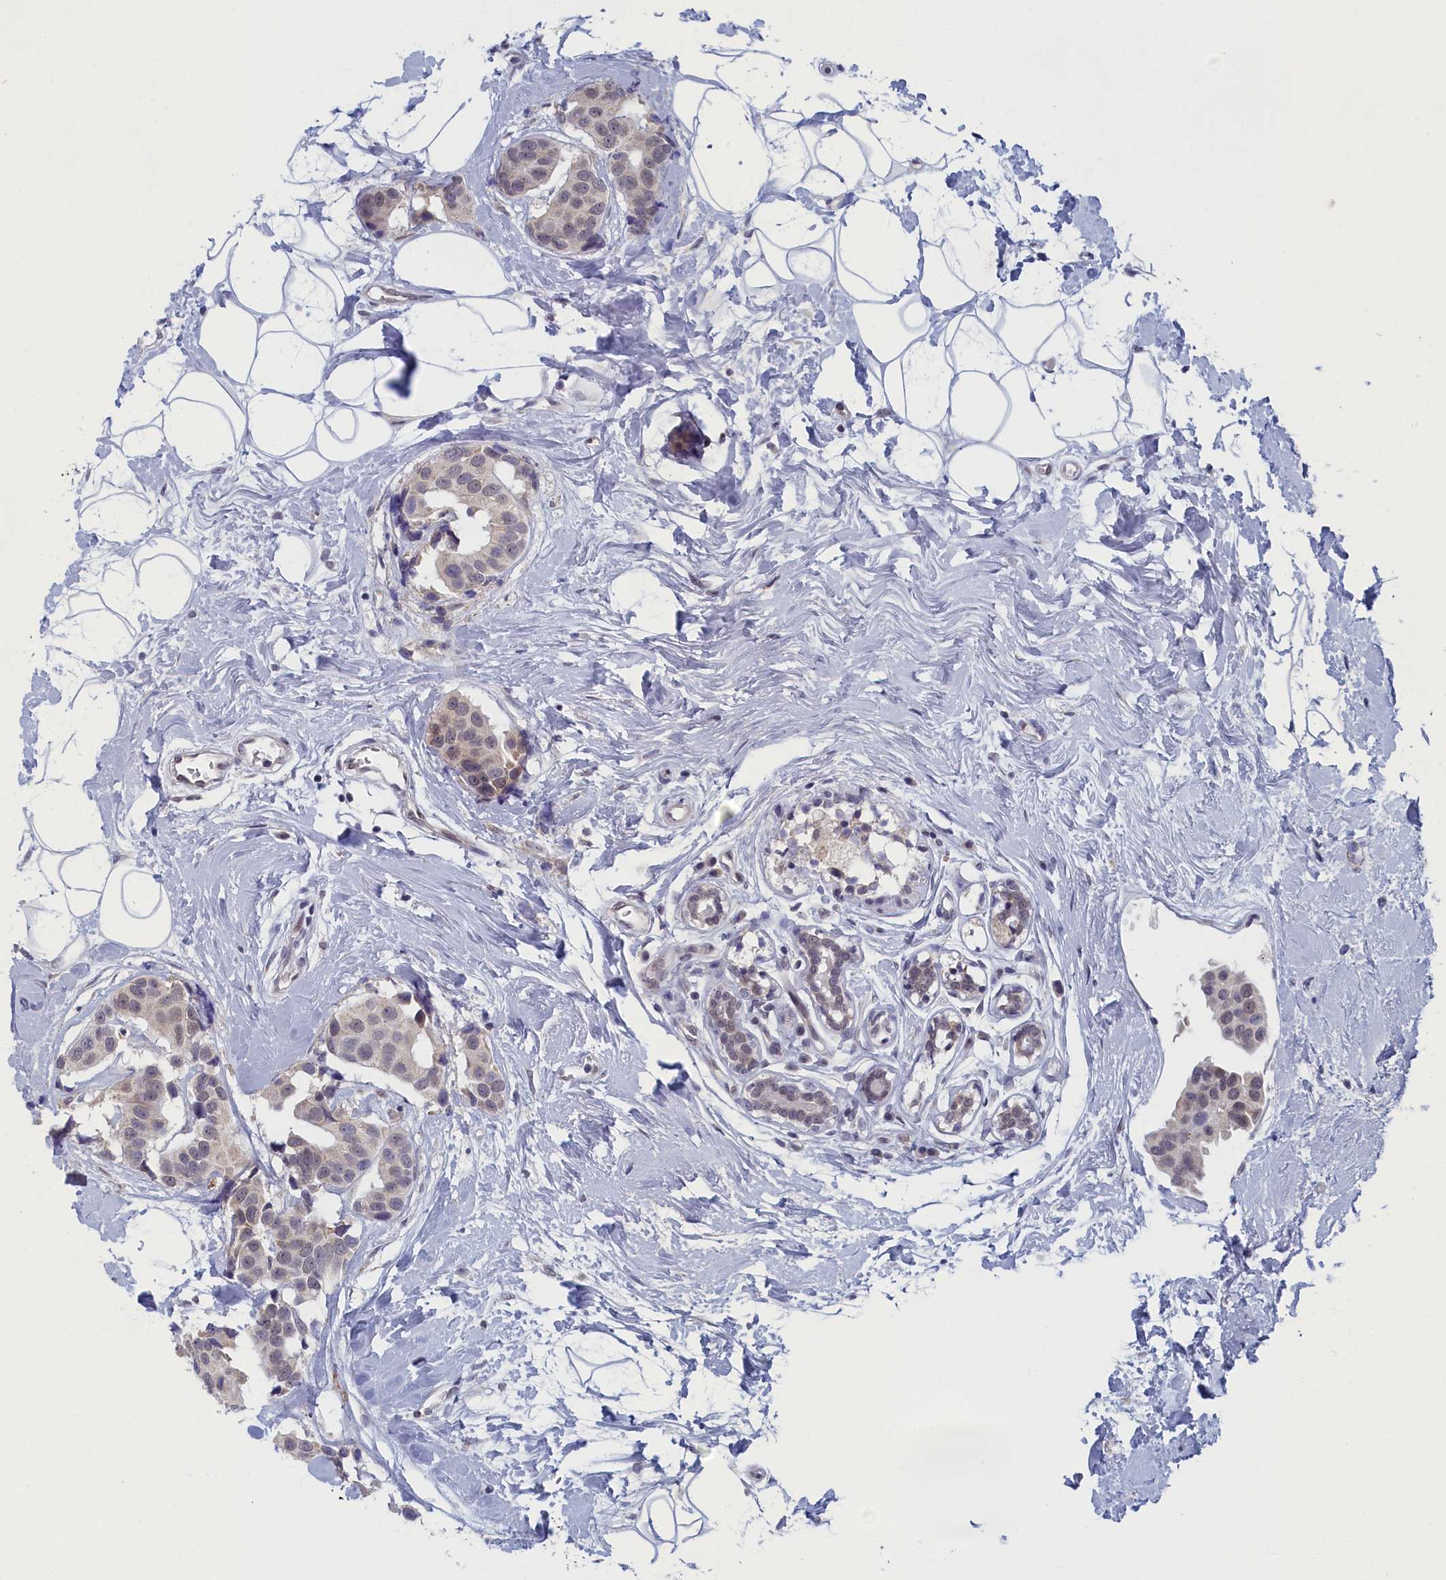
{"staining": {"intensity": "weak", "quantity": "<25%", "location": "nuclear"}, "tissue": "breast cancer", "cell_type": "Tumor cells", "image_type": "cancer", "snomed": [{"axis": "morphology", "description": "Normal tissue, NOS"}, {"axis": "morphology", "description": "Duct carcinoma"}, {"axis": "topography", "description": "Breast"}], "caption": "A histopathology image of breast cancer stained for a protein displays no brown staining in tumor cells. (Stains: DAB (3,3'-diaminobenzidine) IHC with hematoxylin counter stain, Microscopy: brightfield microscopy at high magnification).", "gene": "DNAJC17", "patient": {"sex": "female", "age": 39}}